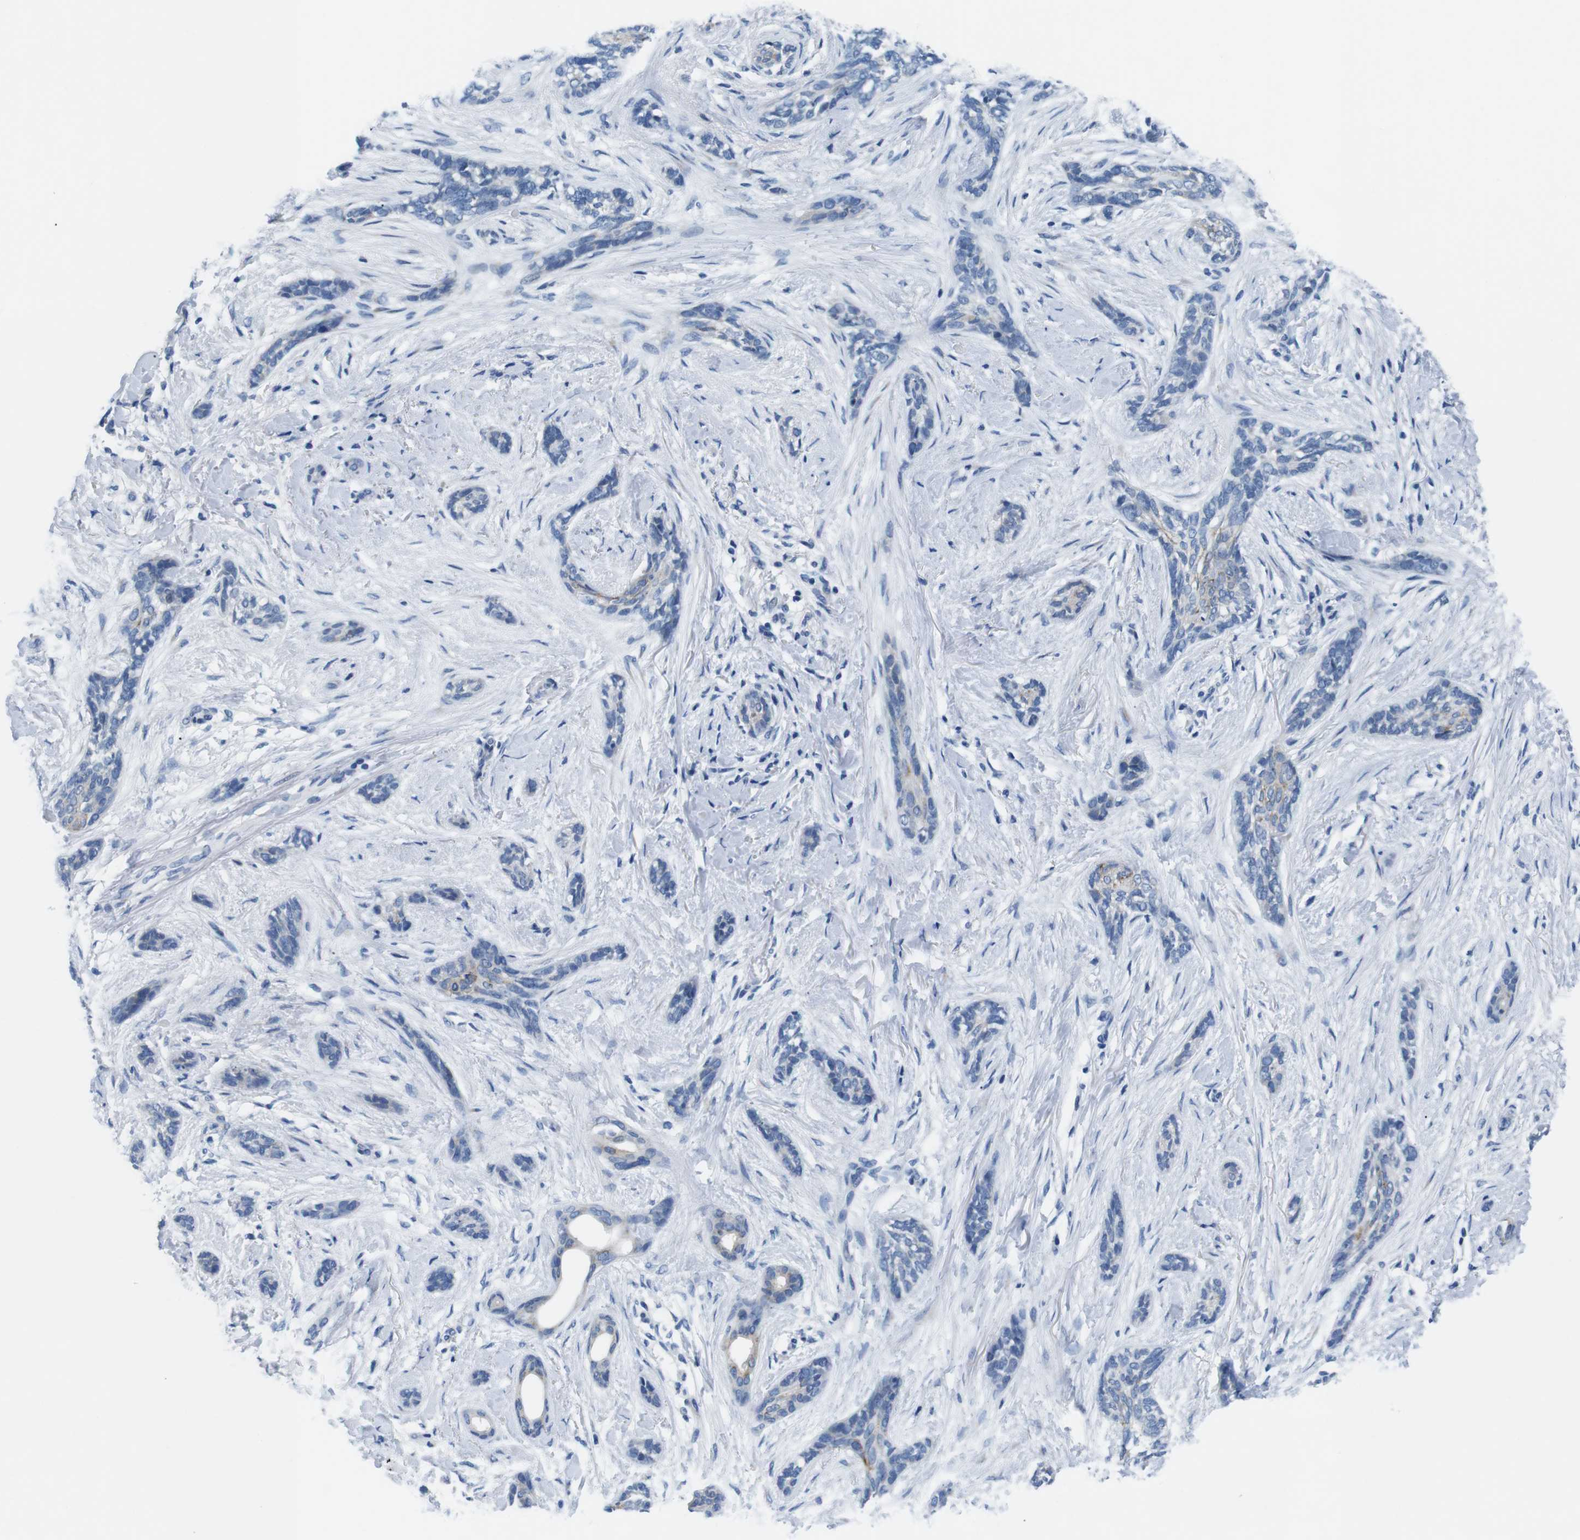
{"staining": {"intensity": "moderate", "quantity": "<25%", "location": "cytoplasmic/membranous"}, "tissue": "skin cancer", "cell_type": "Tumor cells", "image_type": "cancer", "snomed": [{"axis": "morphology", "description": "Basal cell carcinoma"}, {"axis": "morphology", "description": "Adnexal tumor, benign"}, {"axis": "topography", "description": "Skin"}], "caption": "A low amount of moderate cytoplasmic/membranous positivity is seen in approximately <25% of tumor cells in skin benign adnexal tumor tissue.", "gene": "GOLGA2", "patient": {"sex": "female", "age": 42}}